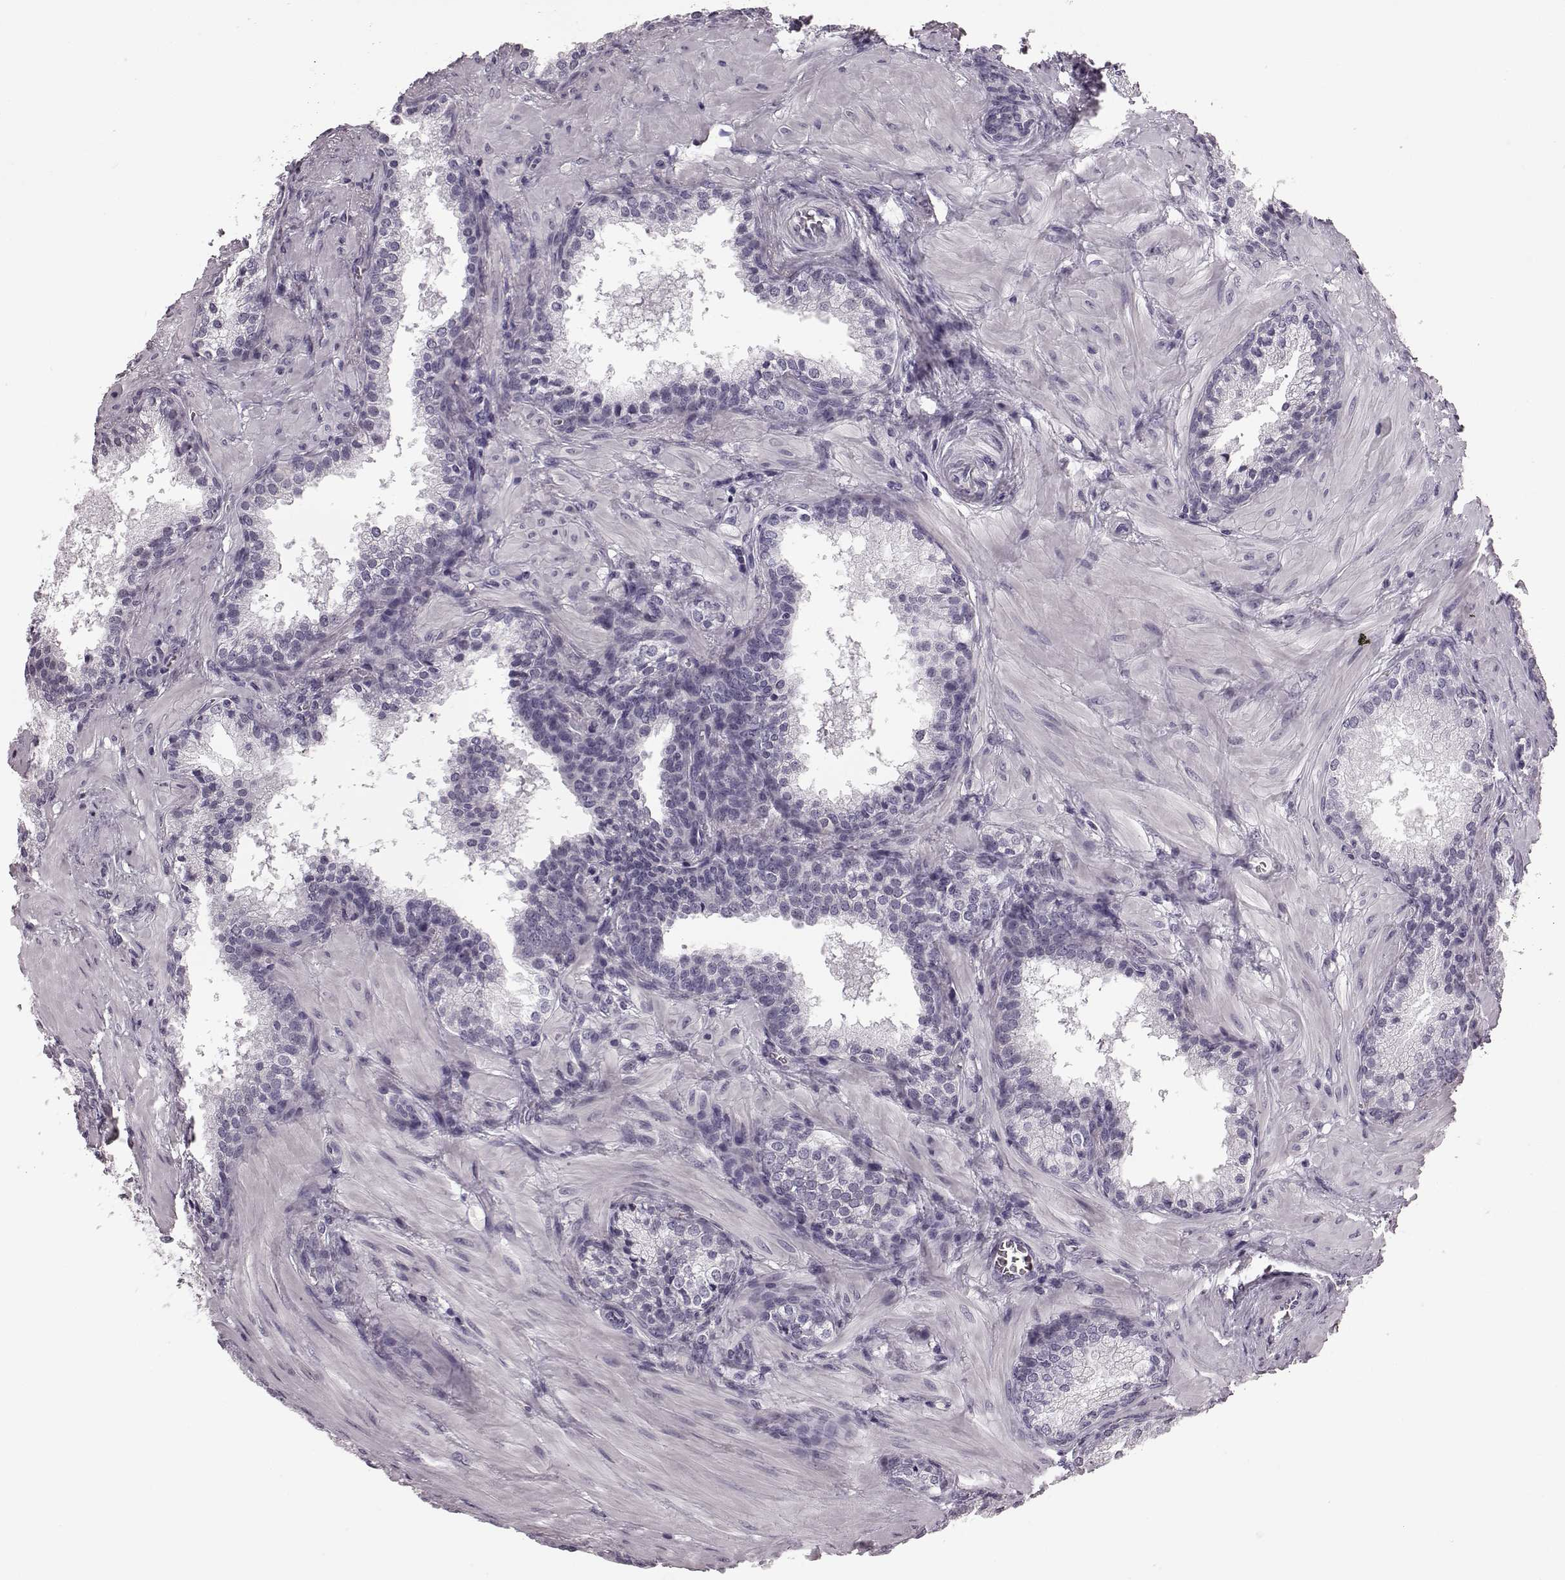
{"staining": {"intensity": "negative", "quantity": "none", "location": "none"}, "tissue": "prostate cancer", "cell_type": "Tumor cells", "image_type": "cancer", "snomed": [{"axis": "morphology", "description": "Adenocarcinoma, Low grade"}, {"axis": "topography", "description": "Prostate"}], "caption": "There is no significant staining in tumor cells of adenocarcinoma (low-grade) (prostate).", "gene": "SEMG2", "patient": {"sex": "male", "age": 56}}